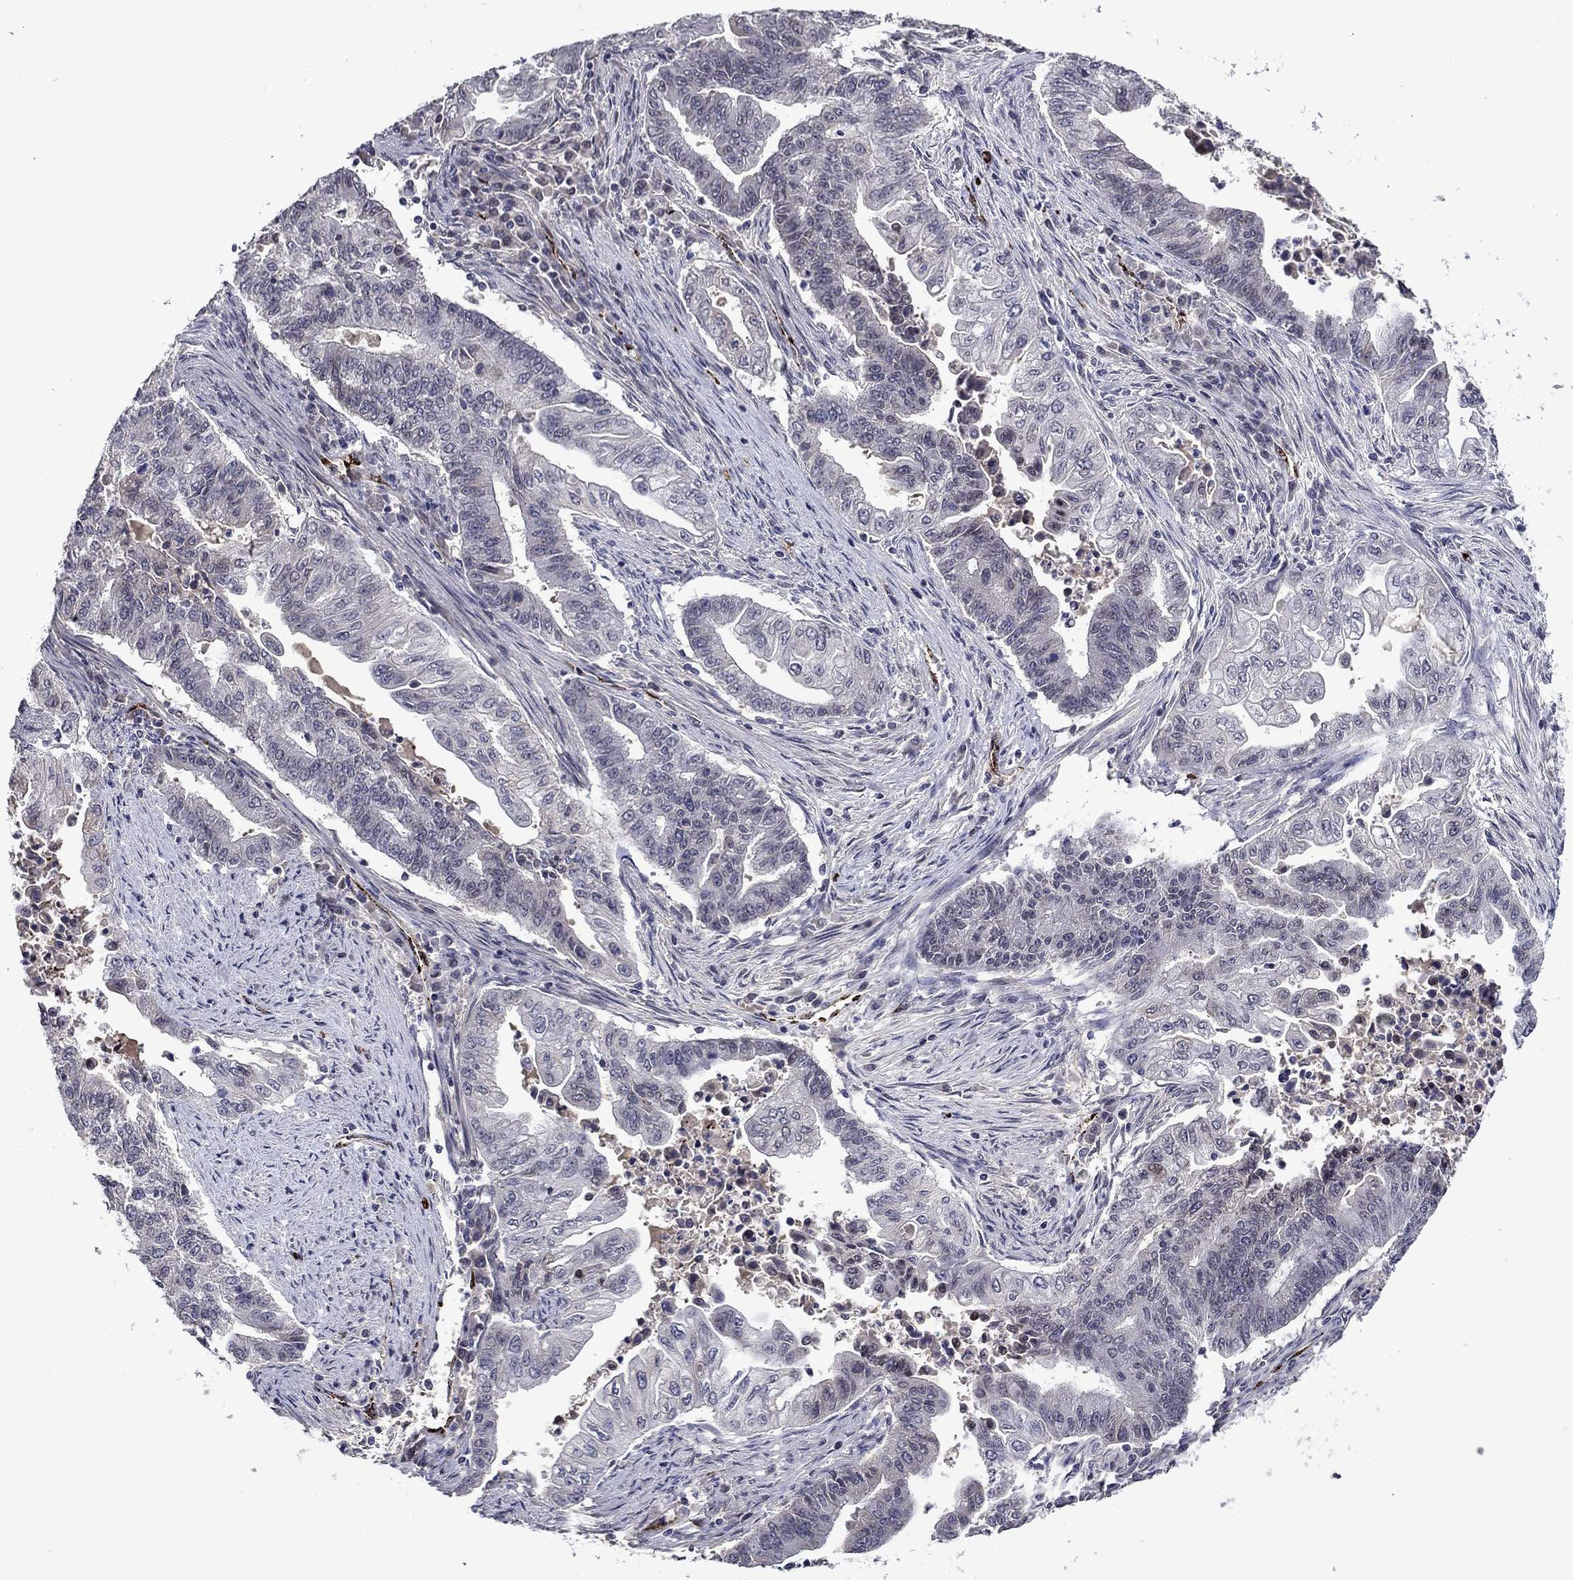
{"staining": {"intensity": "negative", "quantity": "none", "location": "none"}, "tissue": "endometrial cancer", "cell_type": "Tumor cells", "image_type": "cancer", "snomed": [{"axis": "morphology", "description": "Adenocarcinoma, NOS"}, {"axis": "topography", "description": "Uterus"}, {"axis": "topography", "description": "Endometrium"}], "caption": "This is an IHC photomicrograph of human adenocarcinoma (endometrial). There is no expression in tumor cells.", "gene": "SLITRK1", "patient": {"sex": "female", "age": 54}}